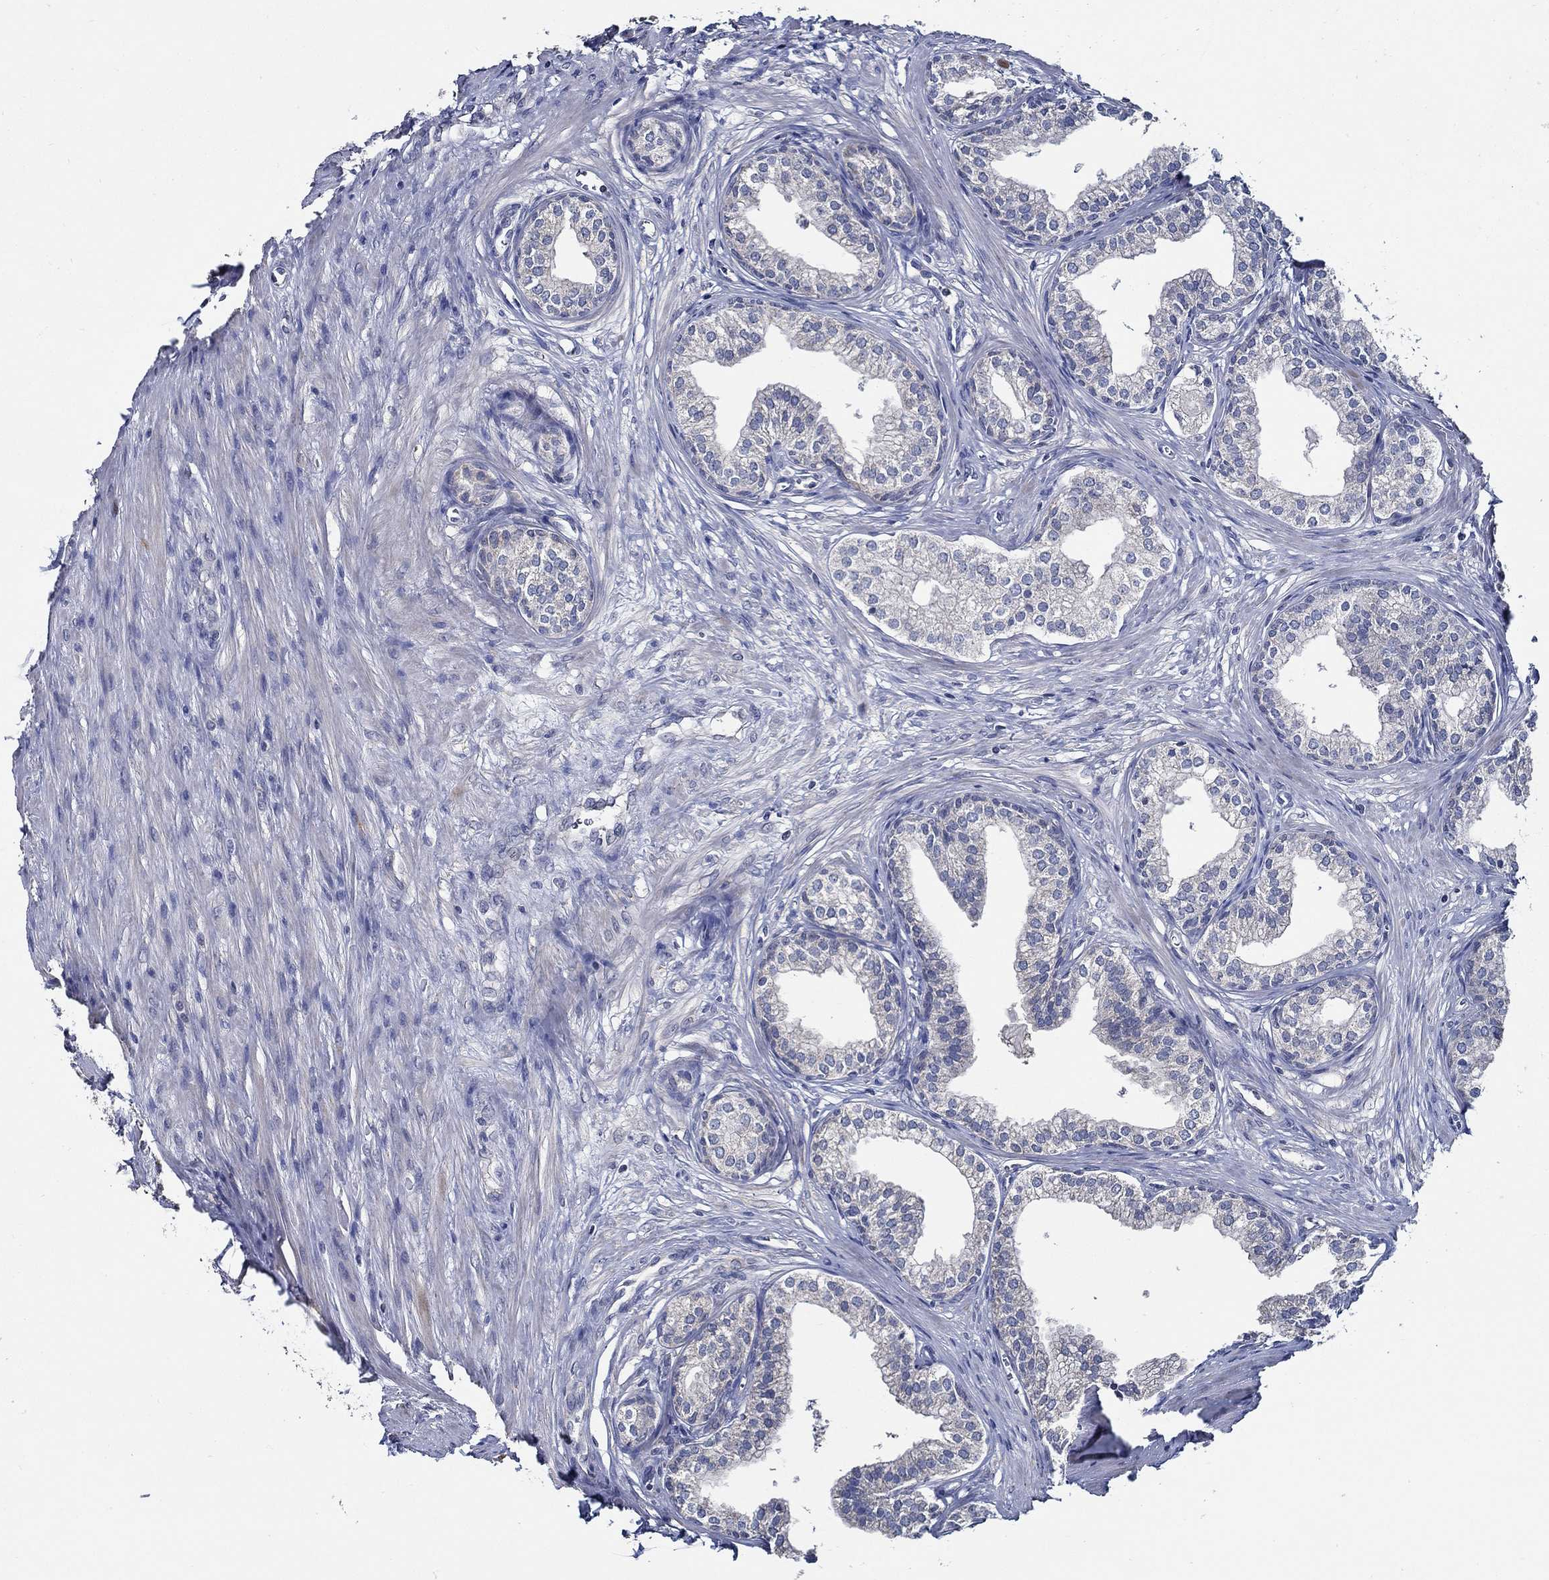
{"staining": {"intensity": "negative", "quantity": "none", "location": "none"}, "tissue": "prostate", "cell_type": "Glandular cells", "image_type": "normal", "snomed": [{"axis": "morphology", "description": "Normal tissue, NOS"}, {"axis": "topography", "description": "Prostate"}], "caption": "High power microscopy photomicrograph of an IHC micrograph of normal prostate, revealing no significant staining in glandular cells.", "gene": "WDR53", "patient": {"sex": "male", "age": 65}}